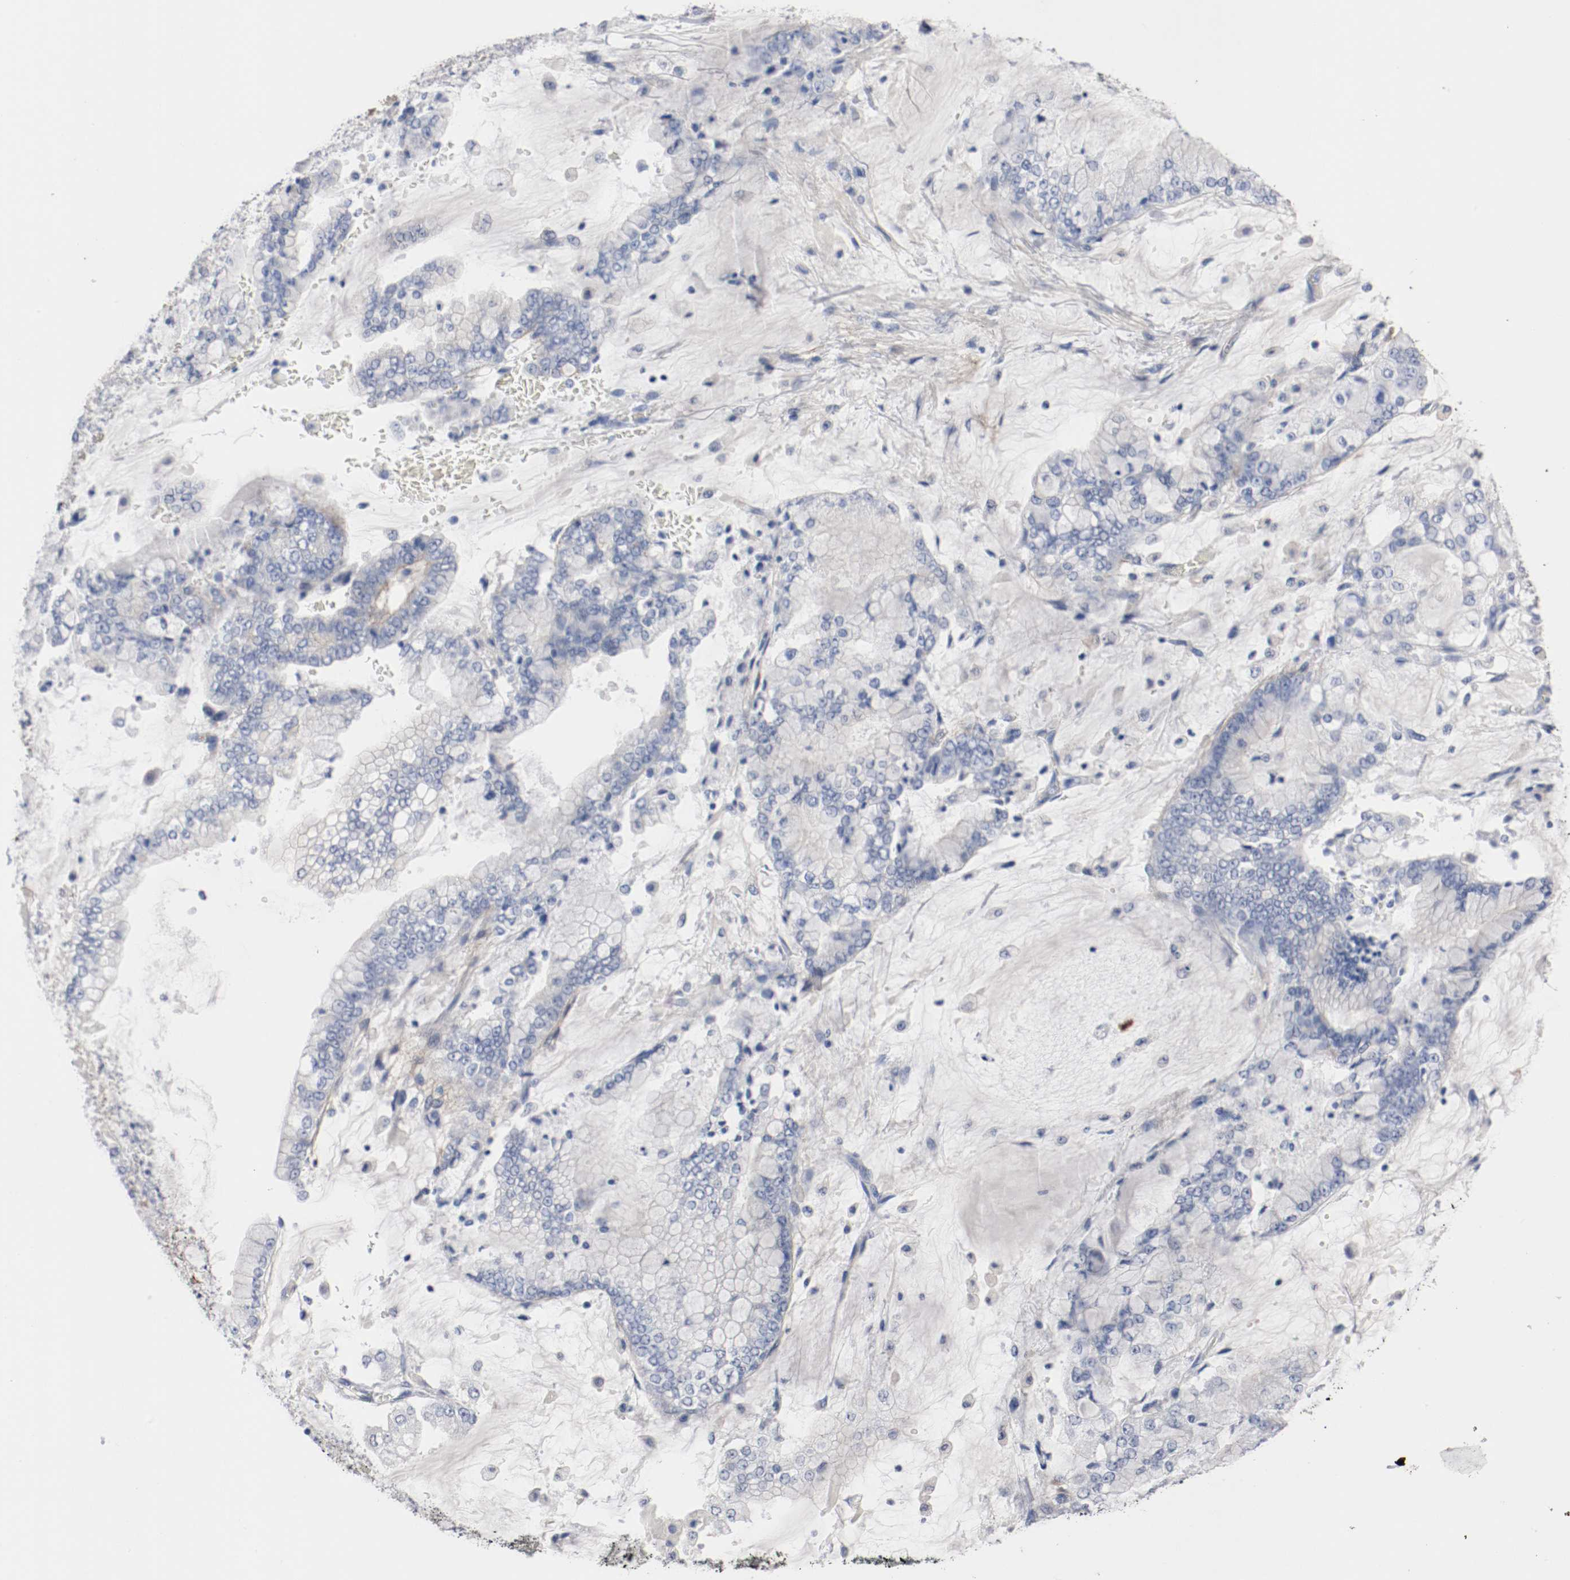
{"staining": {"intensity": "negative", "quantity": "none", "location": "none"}, "tissue": "stomach cancer", "cell_type": "Tumor cells", "image_type": "cancer", "snomed": [{"axis": "morphology", "description": "Normal tissue, NOS"}, {"axis": "morphology", "description": "Adenocarcinoma, NOS"}, {"axis": "topography", "description": "Stomach, upper"}, {"axis": "topography", "description": "Stomach"}], "caption": "Immunohistochemistry (IHC) of stomach cancer (adenocarcinoma) displays no positivity in tumor cells. (Brightfield microscopy of DAB (3,3'-diaminobenzidine) IHC at high magnification).", "gene": "TNC", "patient": {"sex": "male", "age": 76}}